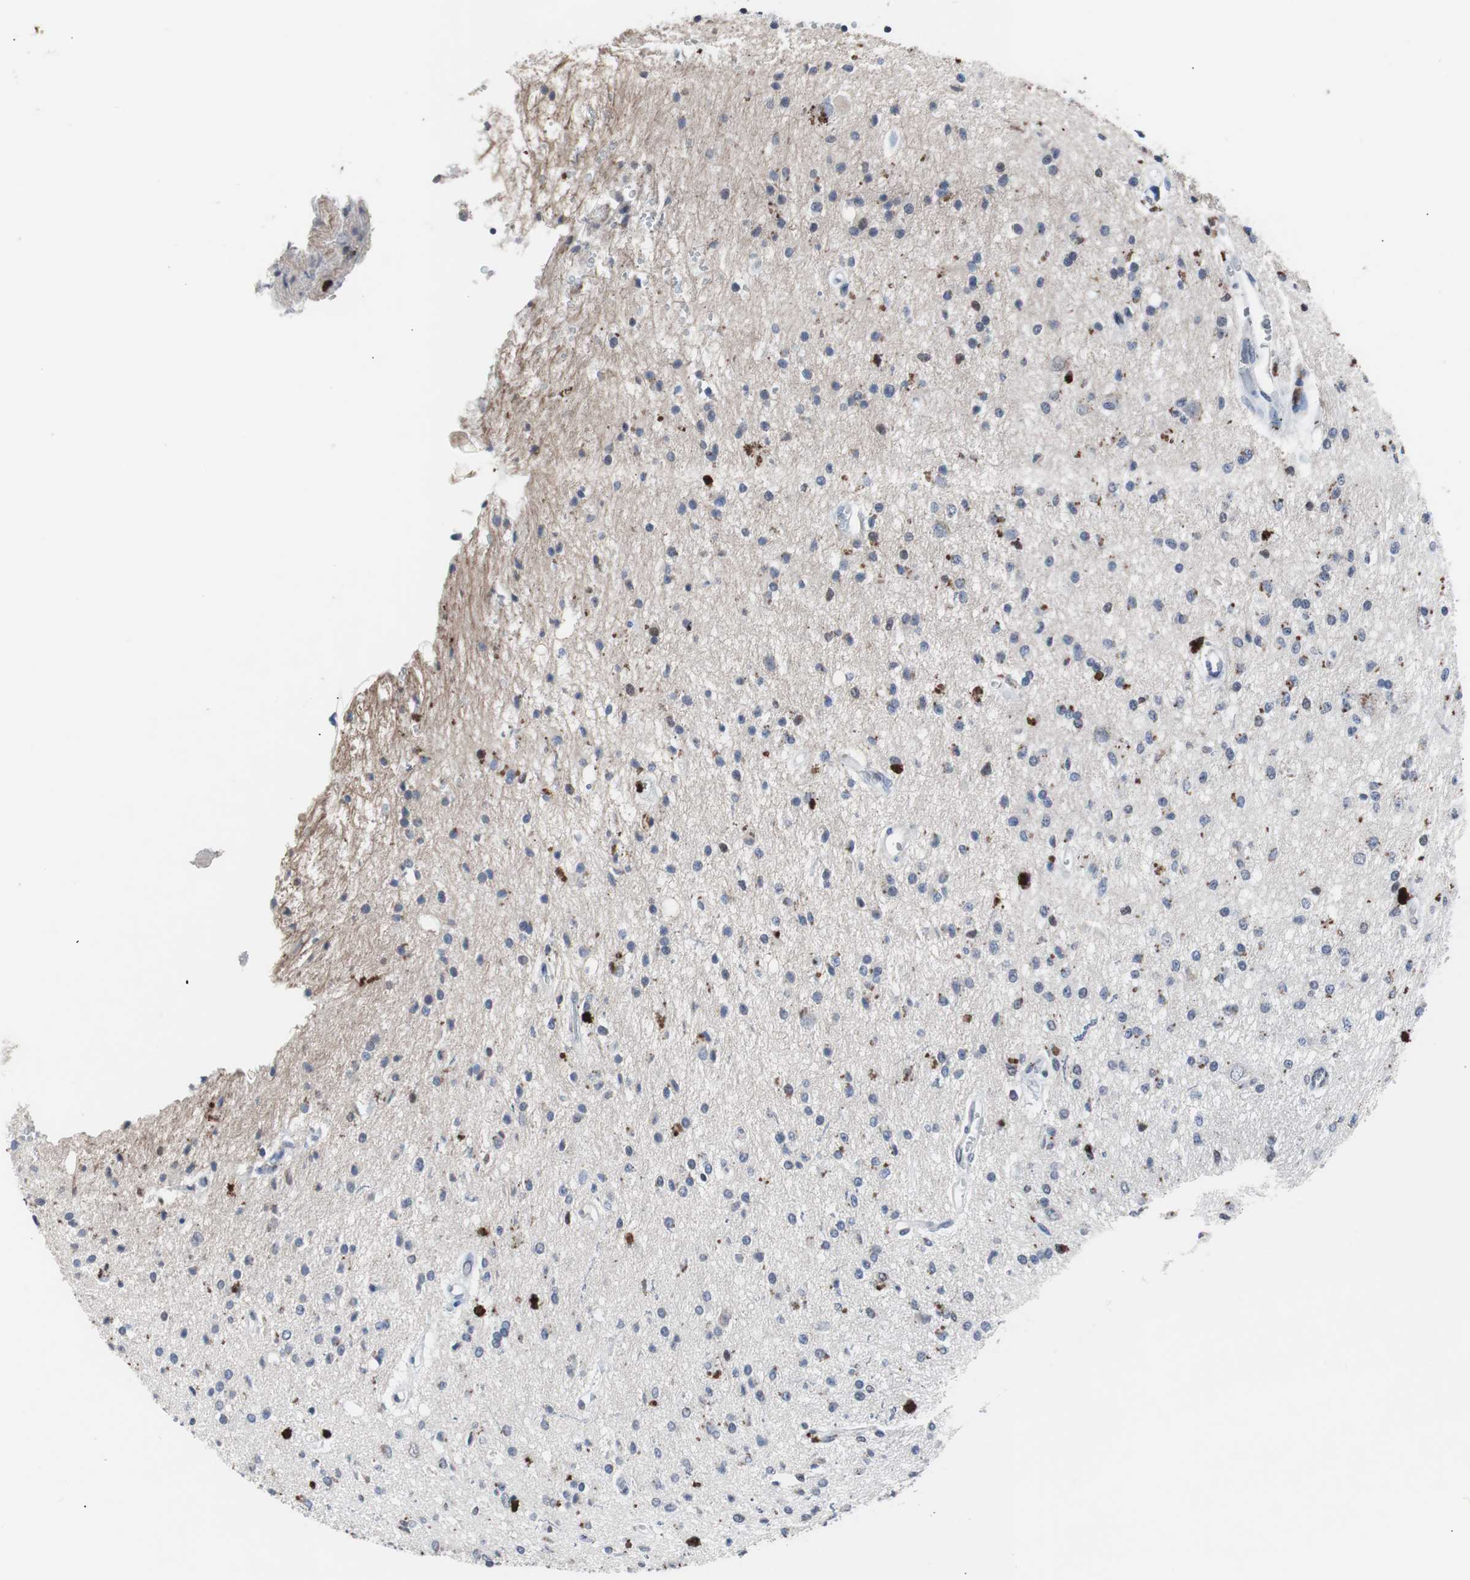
{"staining": {"intensity": "negative", "quantity": "none", "location": "none"}, "tissue": "glioma", "cell_type": "Tumor cells", "image_type": "cancer", "snomed": [{"axis": "morphology", "description": "Glioma, malignant, High grade"}, {"axis": "topography", "description": "Brain"}], "caption": "There is no significant staining in tumor cells of malignant glioma (high-grade). (Stains: DAB IHC with hematoxylin counter stain, Microscopy: brightfield microscopy at high magnification).", "gene": "RBM47", "patient": {"sex": "male", "age": 47}}